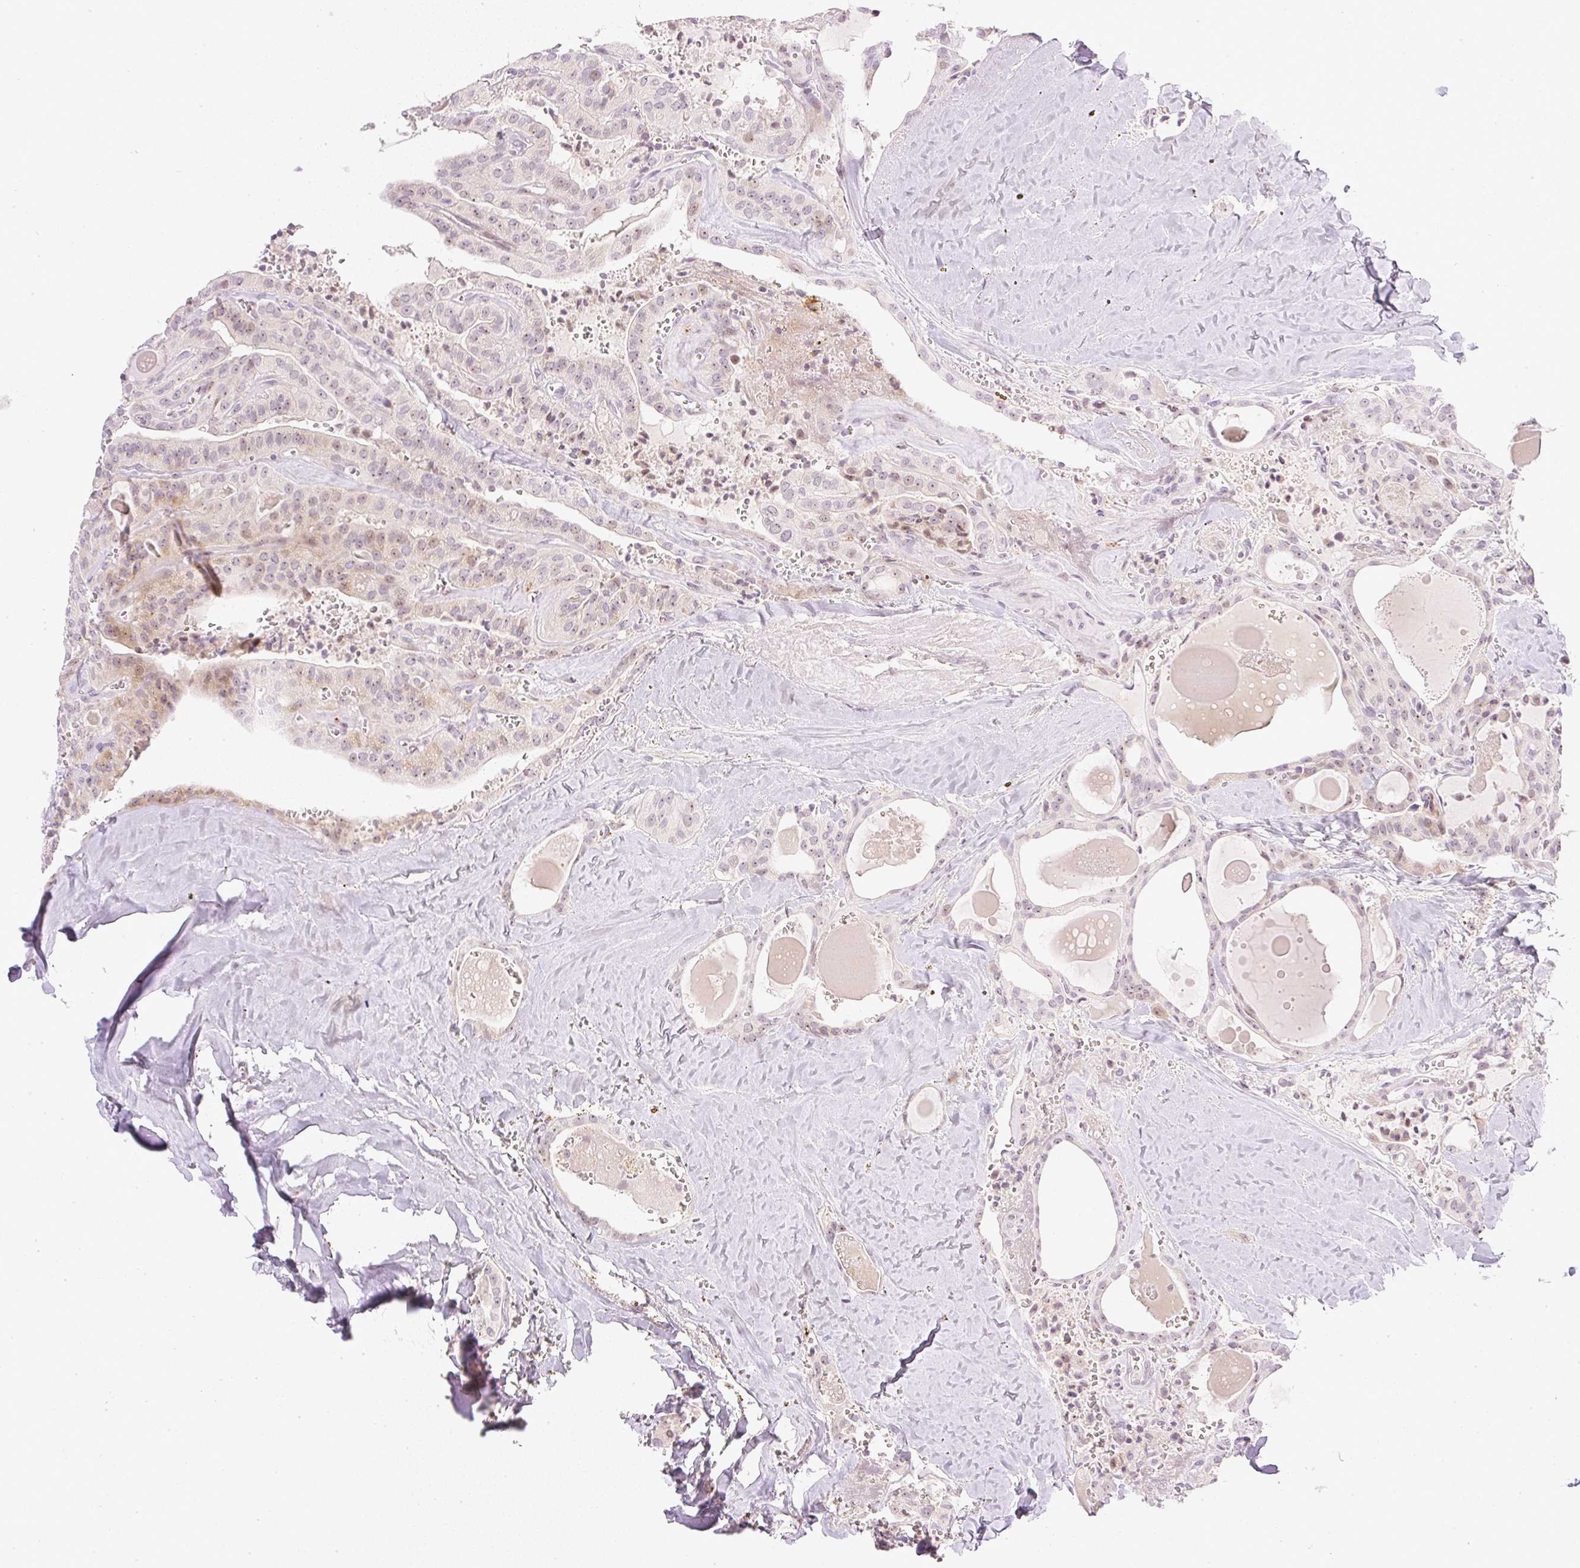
{"staining": {"intensity": "weak", "quantity": "25%-75%", "location": "cytoplasmic/membranous,nuclear"}, "tissue": "thyroid cancer", "cell_type": "Tumor cells", "image_type": "cancer", "snomed": [{"axis": "morphology", "description": "Papillary adenocarcinoma, NOS"}, {"axis": "topography", "description": "Thyroid gland"}], "caption": "Immunohistochemistry micrograph of neoplastic tissue: human thyroid cancer (papillary adenocarcinoma) stained using IHC shows low levels of weak protein expression localized specifically in the cytoplasmic/membranous and nuclear of tumor cells, appearing as a cytoplasmic/membranous and nuclear brown color.", "gene": "AAR2", "patient": {"sex": "male", "age": 52}}